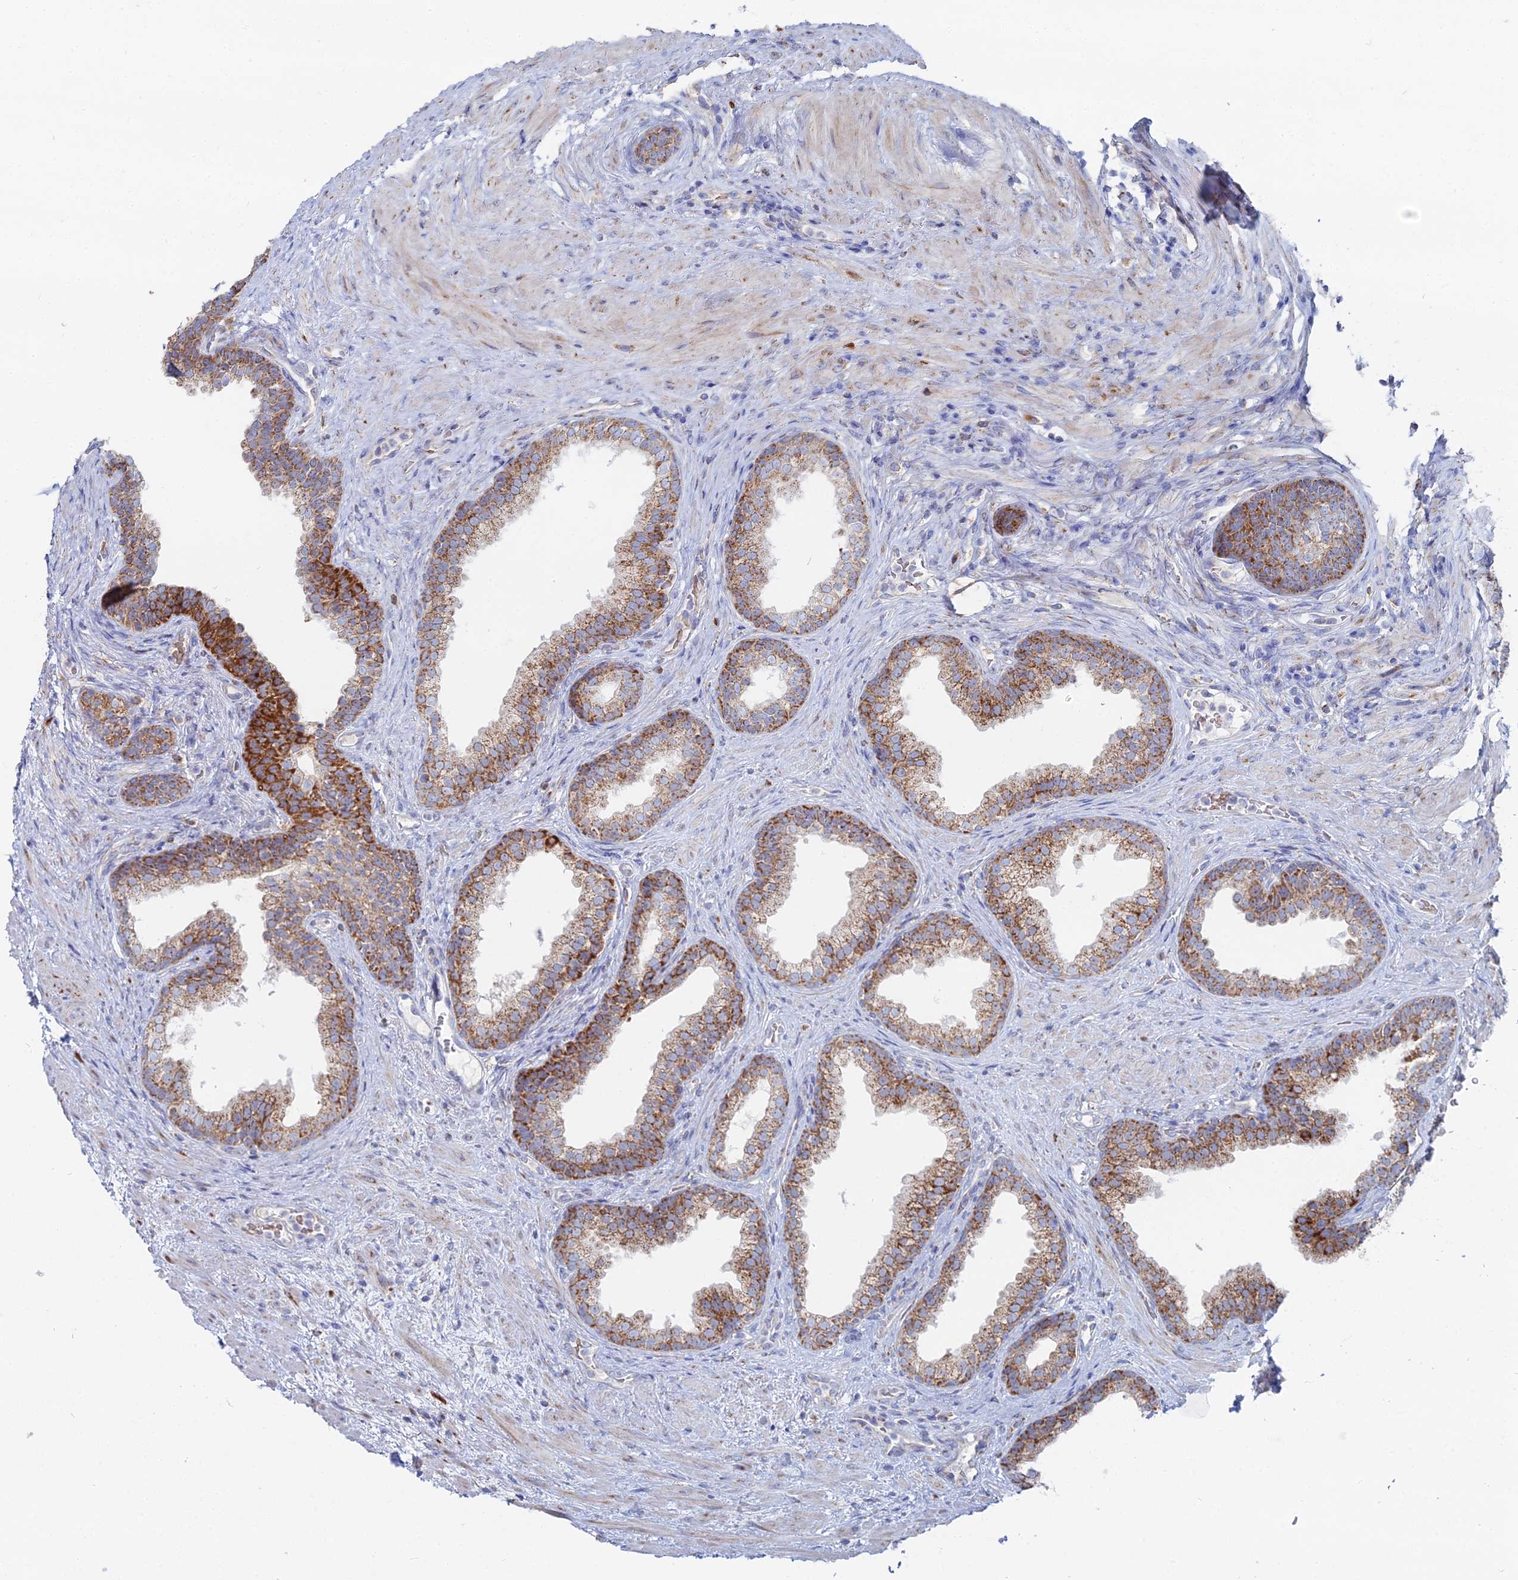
{"staining": {"intensity": "strong", "quantity": ">75%", "location": "cytoplasmic/membranous"}, "tissue": "prostate", "cell_type": "Glandular cells", "image_type": "normal", "snomed": [{"axis": "morphology", "description": "Normal tissue, NOS"}, {"axis": "topography", "description": "Prostate"}], "caption": "A high-resolution micrograph shows immunohistochemistry staining of benign prostate, which displays strong cytoplasmic/membranous positivity in about >75% of glandular cells. (IHC, brightfield microscopy, high magnification).", "gene": "MPC1", "patient": {"sex": "male", "age": 76}}